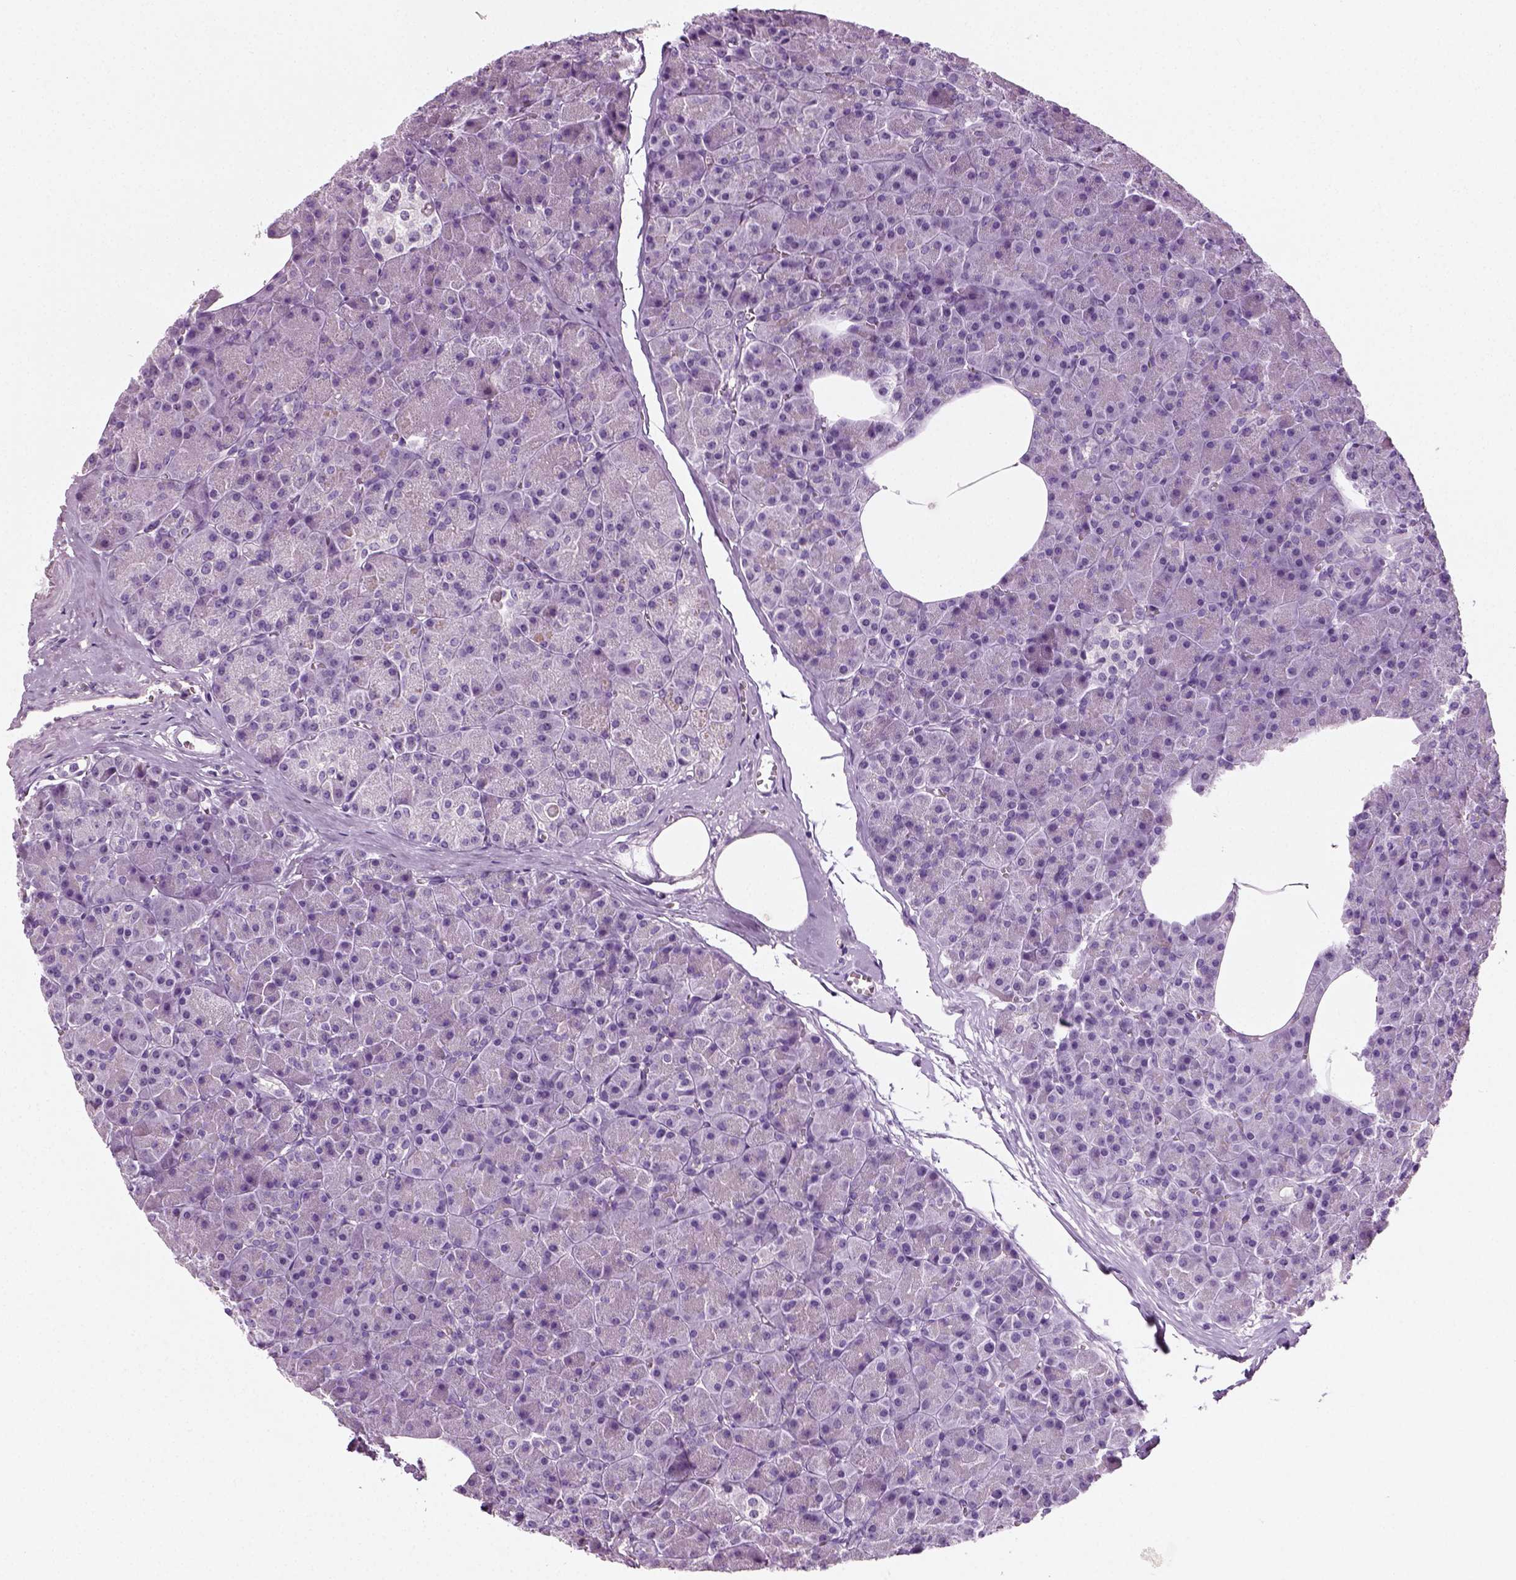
{"staining": {"intensity": "negative", "quantity": "none", "location": "none"}, "tissue": "pancreas", "cell_type": "Exocrine glandular cells", "image_type": "normal", "snomed": [{"axis": "morphology", "description": "Normal tissue, NOS"}, {"axis": "topography", "description": "Pancreas"}], "caption": "Exocrine glandular cells show no significant protein expression in unremarkable pancreas. The staining is performed using DAB brown chromogen with nuclei counter-stained in using hematoxylin.", "gene": "SPATA31E1", "patient": {"sex": "female", "age": 45}}